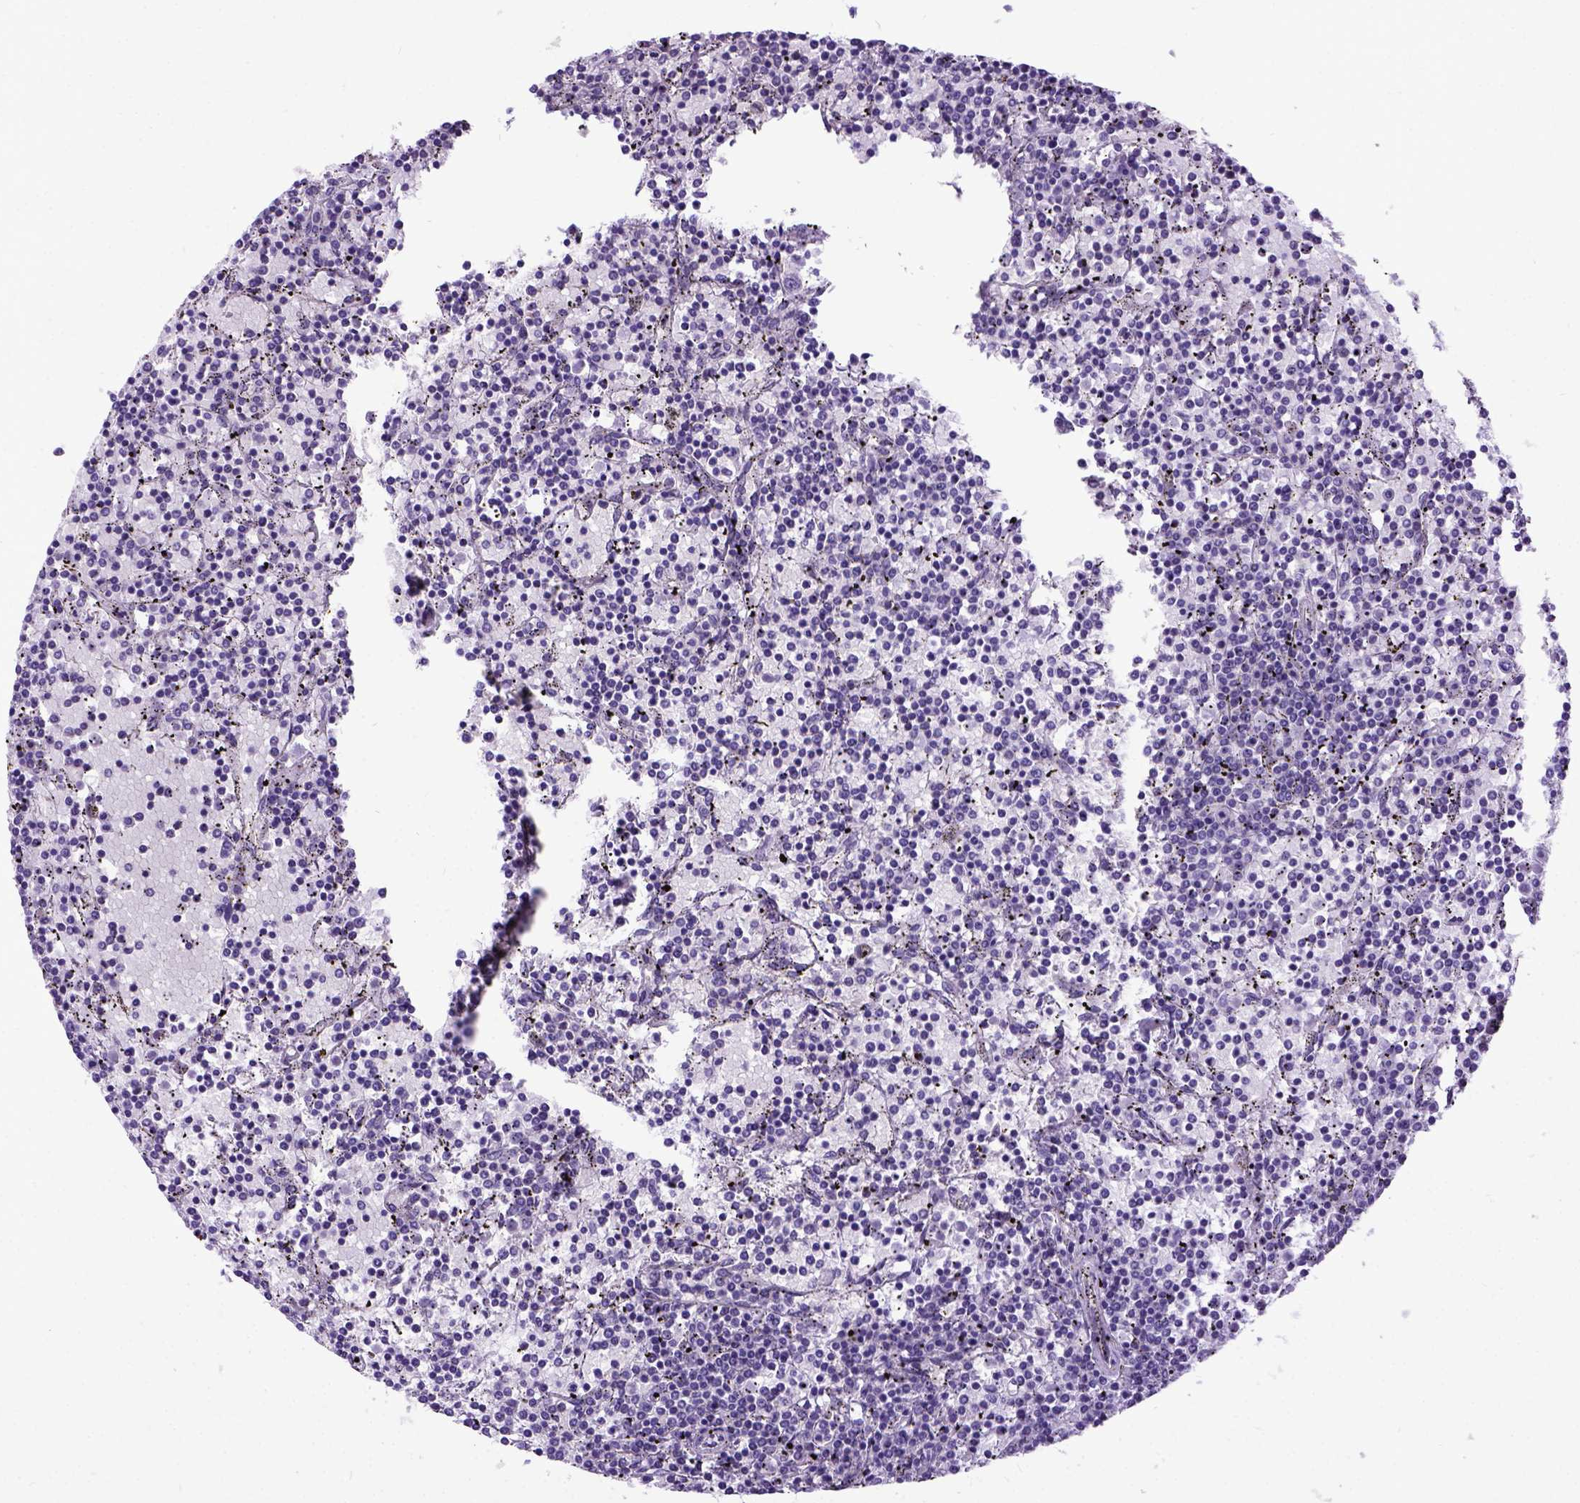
{"staining": {"intensity": "negative", "quantity": "none", "location": "none"}, "tissue": "lymphoma", "cell_type": "Tumor cells", "image_type": "cancer", "snomed": [{"axis": "morphology", "description": "Malignant lymphoma, non-Hodgkin's type, Low grade"}, {"axis": "topography", "description": "Spleen"}], "caption": "A micrograph of lymphoma stained for a protein shows no brown staining in tumor cells.", "gene": "NEK5", "patient": {"sex": "female", "age": 77}}